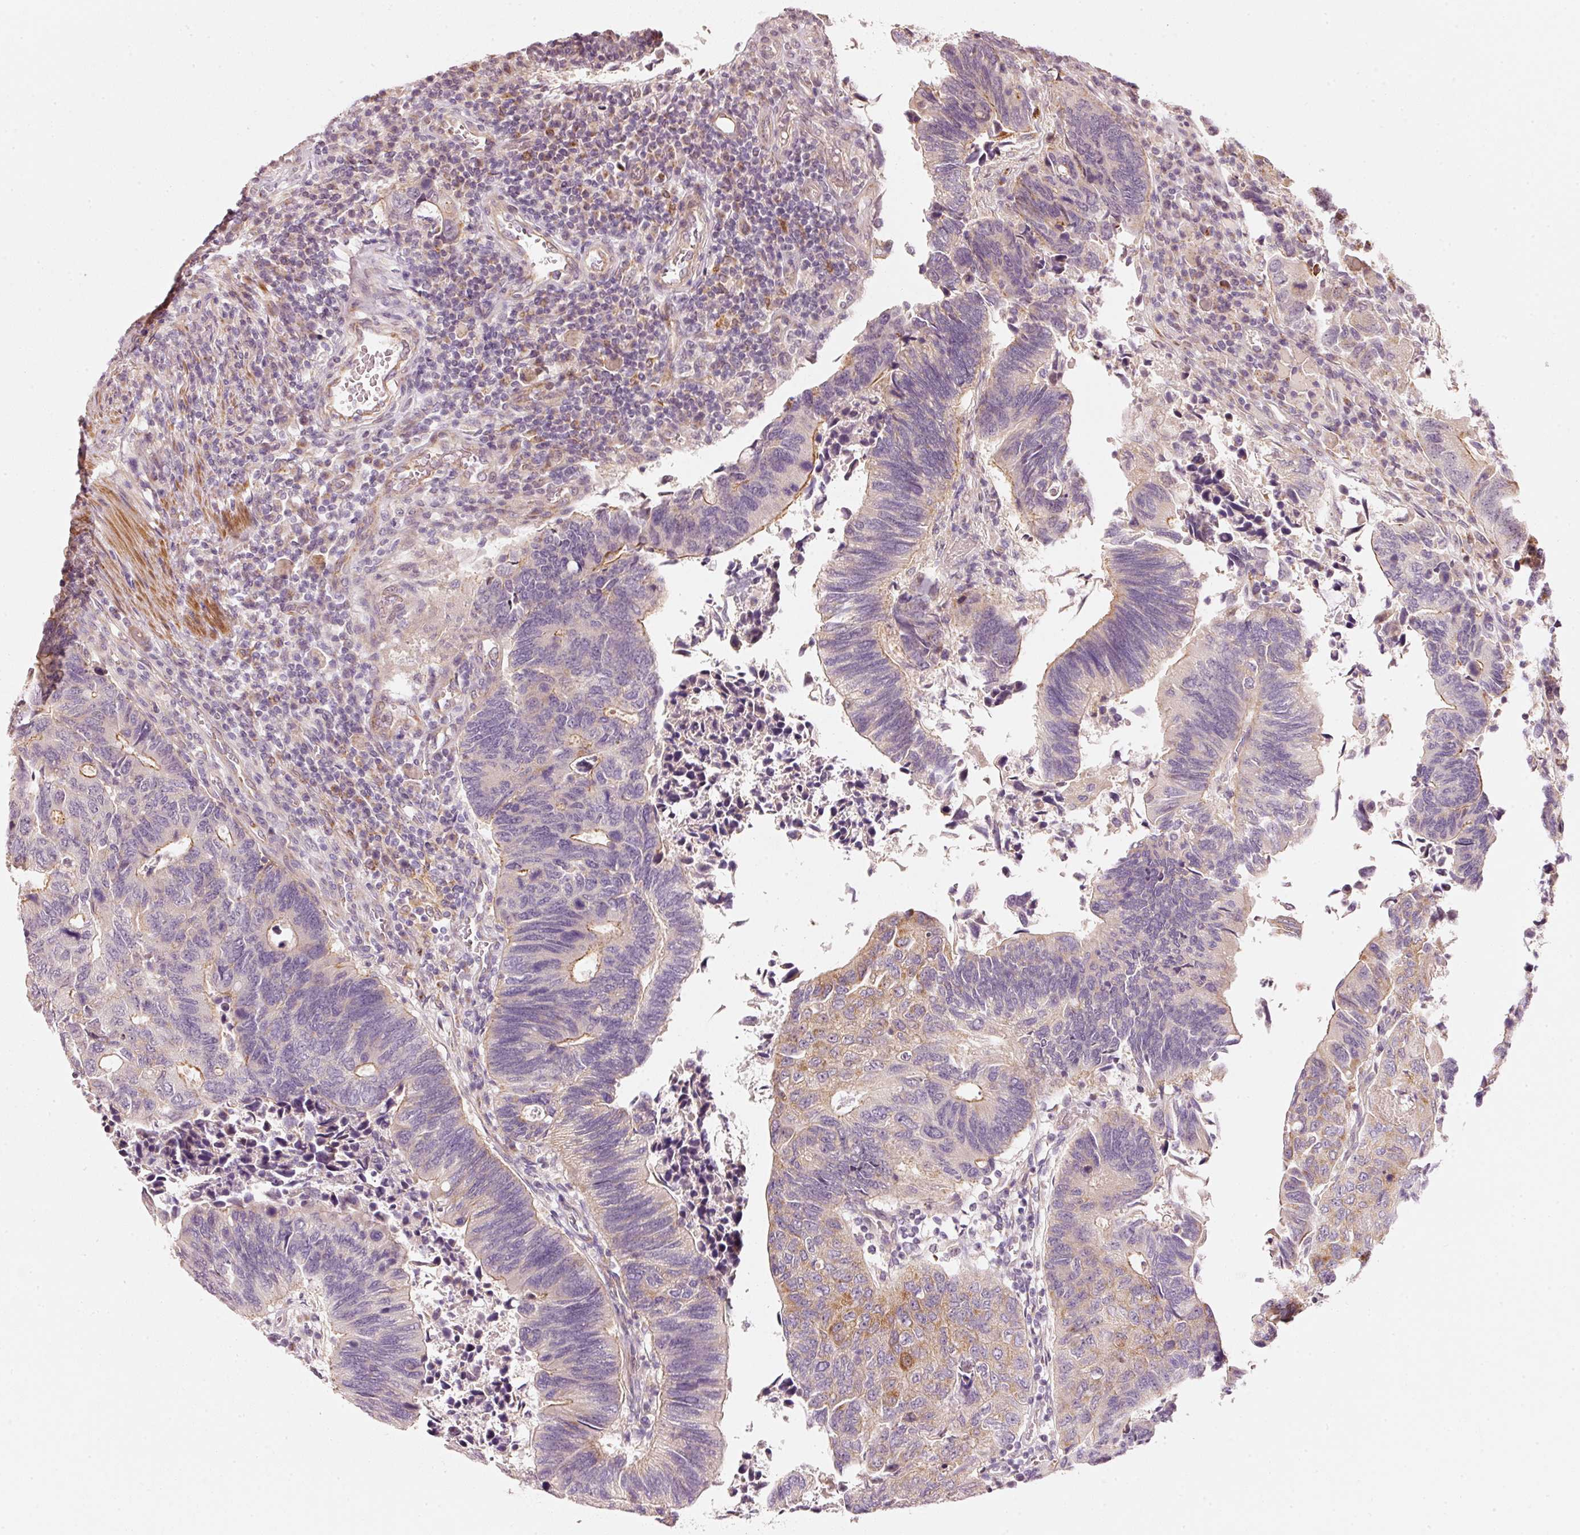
{"staining": {"intensity": "moderate", "quantity": "<25%", "location": "cytoplasmic/membranous"}, "tissue": "colorectal cancer", "cell_type": "Tumor cells", "image_type": "cancer", "snomed": [{"axis": "morphology", "description": "Adenocarcinoma, NOS"}, {"axis": "topography", "description": "Colon"}], "caption": "Tumor cells demonstrate low levels of moderate cytoplasmic/membranous expression in about <25% of cells in adenocarcinoma (colorectal).", "gene": "ARHGAP22", "patient": {"sex": "male", "age": 87}}